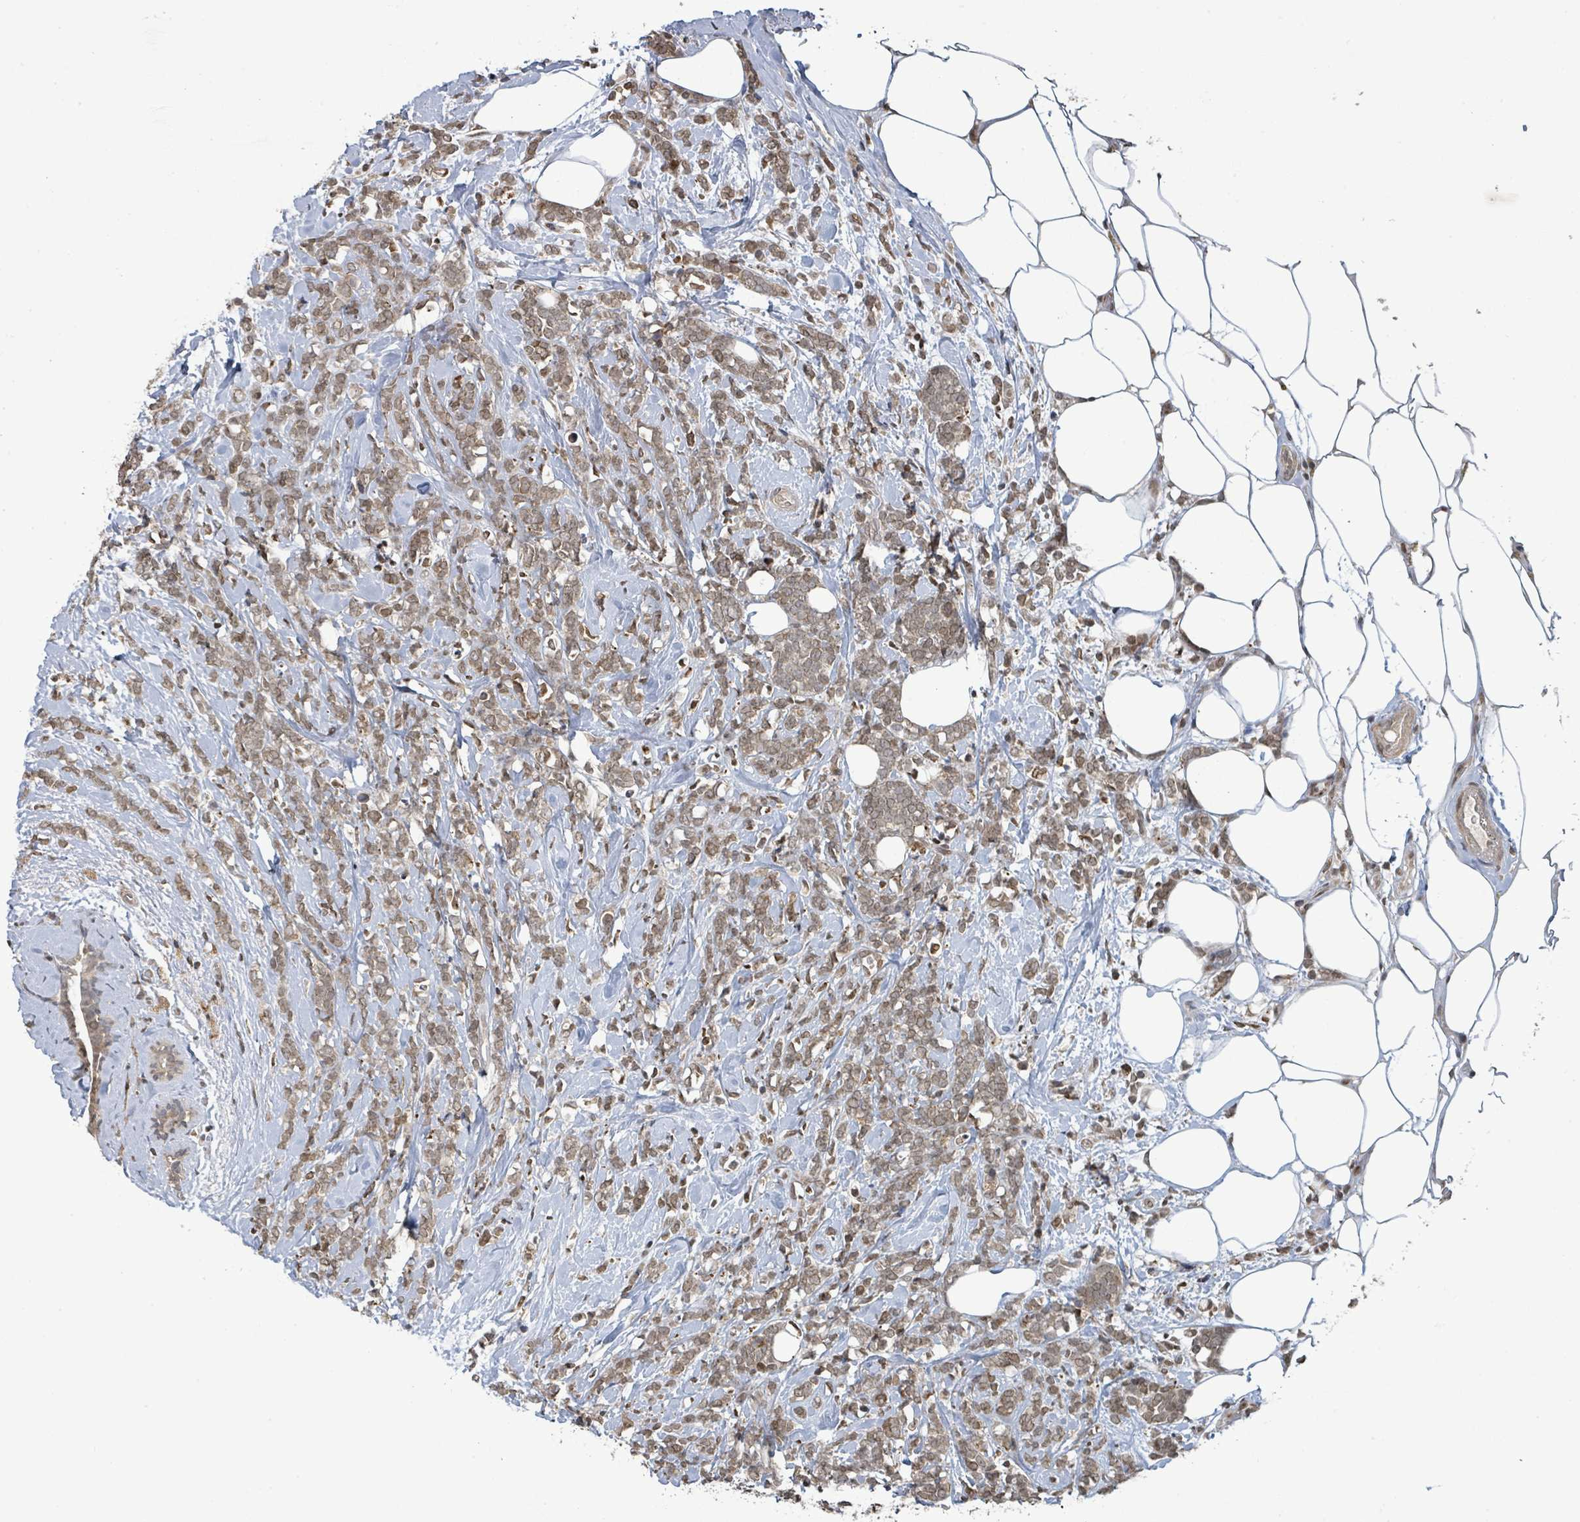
{"staining": {"intensity": "weak", "quantity": ">75%", "location": "nuclear"}, "tissue": "breast cancer", "cell_type": "Tumor cells", "image_type": "cancer", "snomed": [{"axis": "morphology", "description": "Lobular carcinoma"}, {"axis": "topography", "description": "Breast"}], "caption": "IHC photomicrograph of neoplastic tissue: lobular carcinoma (breast) stained using immunohistochemistry shows low levels of weak protein expression localized specifically in the nuclear of tumor cells, appearing as a nuclear brown color.", "gene": "SBF2", "patient": {"sex": "female", "age": 58}}